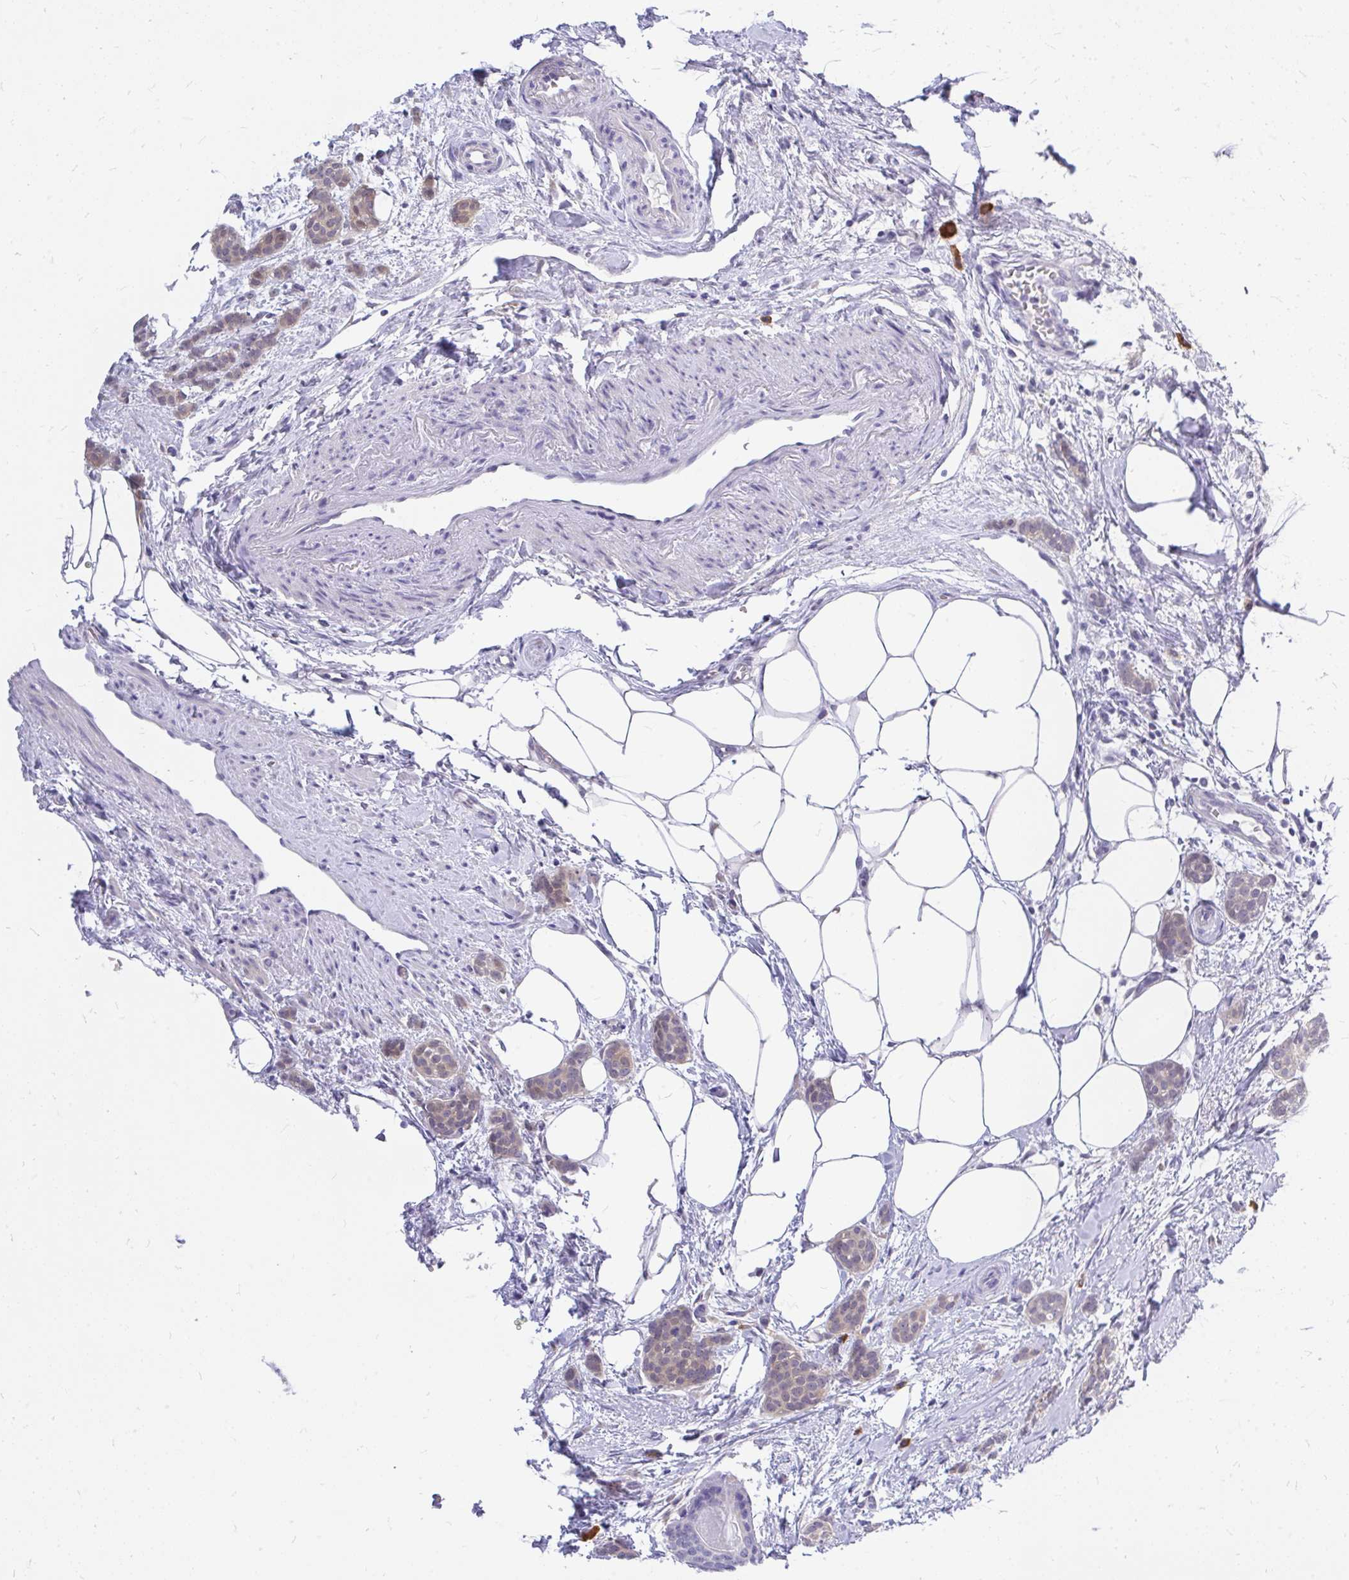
{"staining": {"intensity": "weak", "quantity": "25%-75%", "location": "cytoplasmic/membranous"}, "tissue": "breast cancer", "cell_type": "Tumor cells", "image_type": "cancer", "snomed": [{"axis": "morphology", "description": "Duct carcinoma"}, {"axis": "topography", "description": "Breast"}], "caption": "There is low levels of weak cytoplasmic/membranous expression in tumor cells of breast invasive ductal carcinoma, as demonstrated by immunohistochemical staining (brown color).", "gene": "MAP1LC3A", "patient": {"sex": "female", "age": 72}}